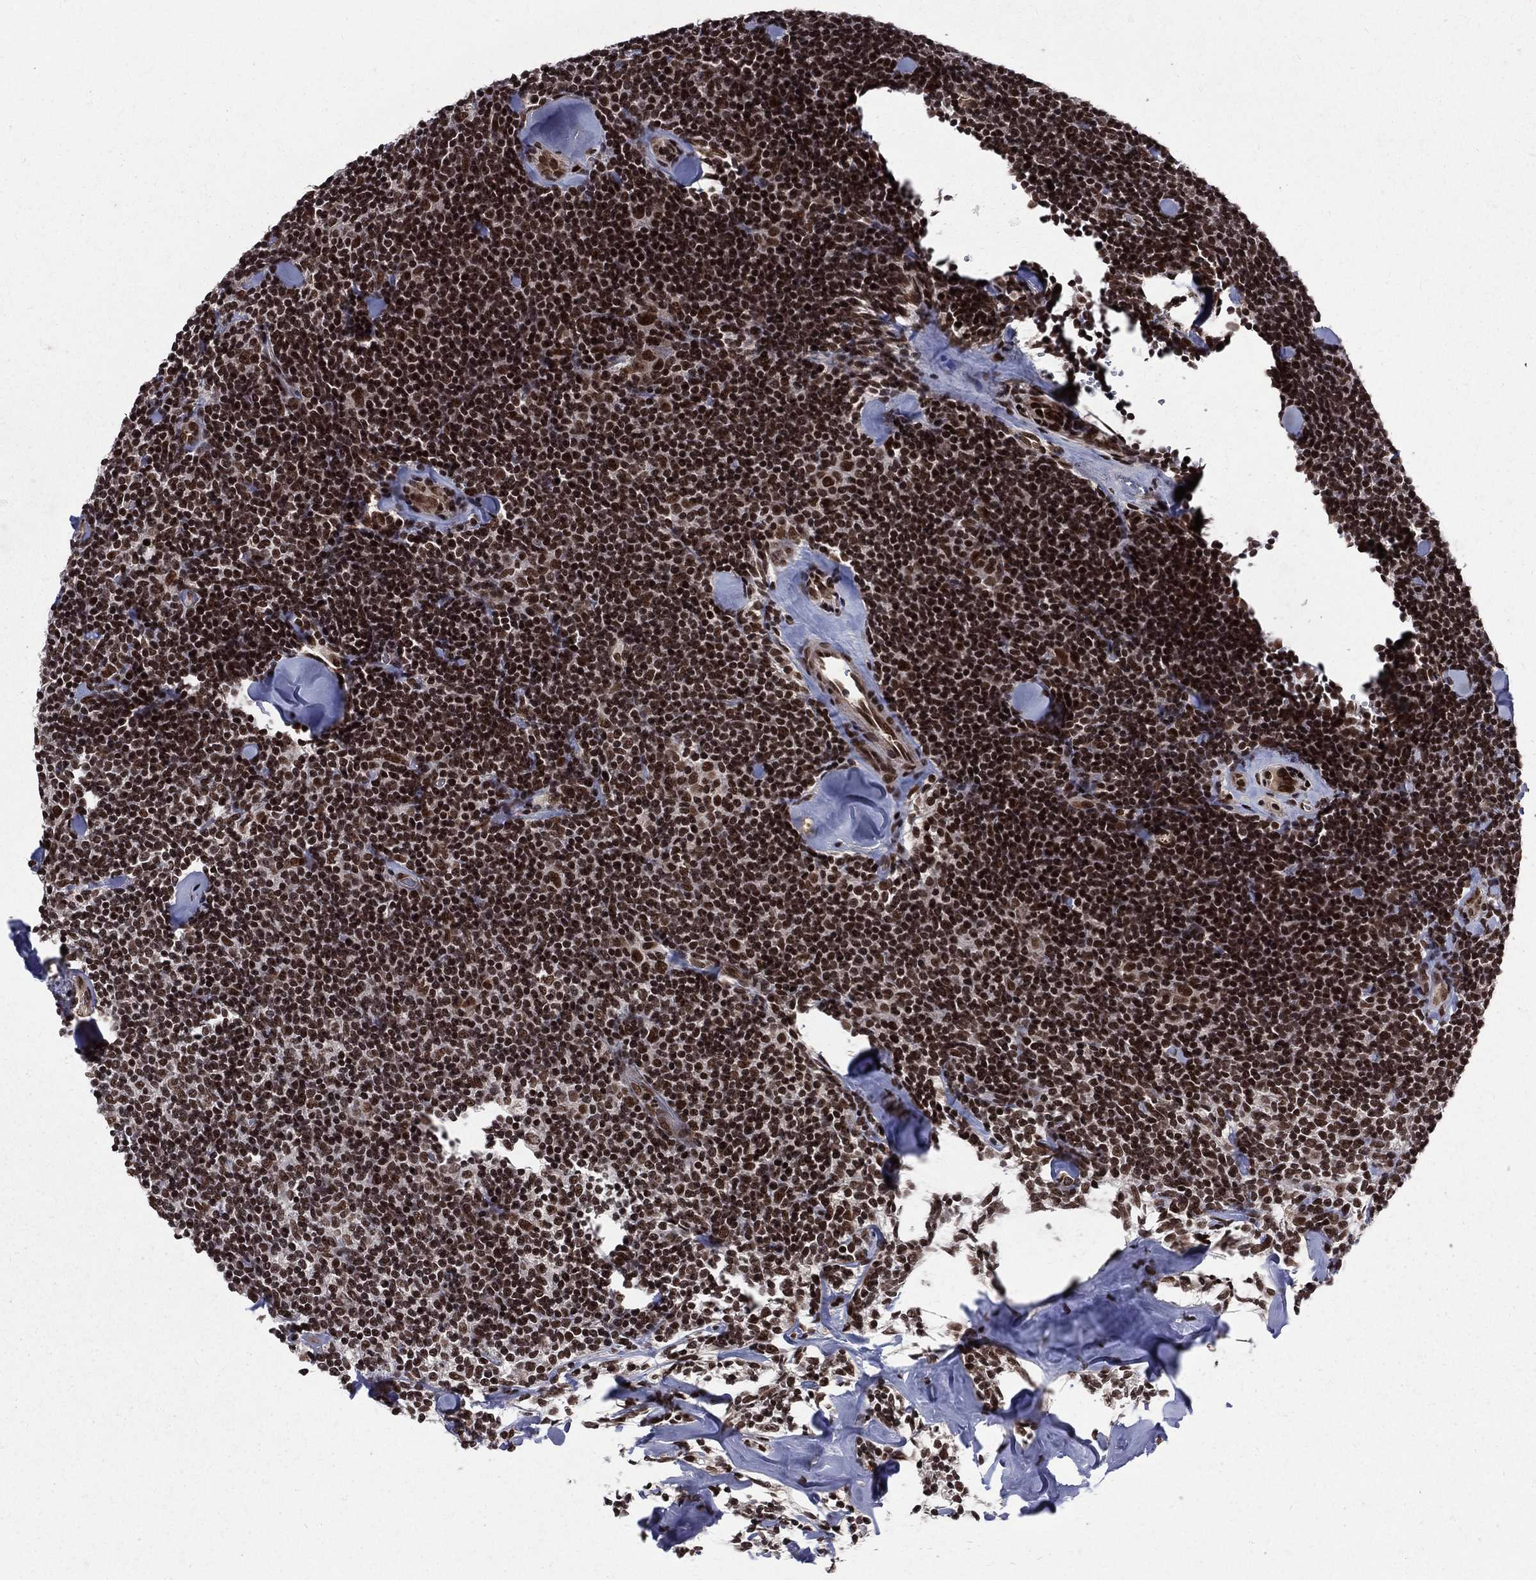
{"staining": {"intensity": "strong", "quantity": ">75%", "location": "nuclear"}, "tissue": "lymphoma", "cell_type": "Tumor cells", "image_type": "cancer", "snomed": [{"axis": "morphology", "description": "Malignant lymphoma, non-Hodgkin's type, Low grade"}, {"axis": "topography", "description": "Lymph node"}], "caption": "IHC image of neoplastic tissue: human lymphoma stained using immunohistochemistry displays high levels of strong protein expression localized specifically in the nuclear of tumor cells, appearing as a nuclear brown color.", "gene": "SMC3", "patient": {"sex": "female", "age": 56}}